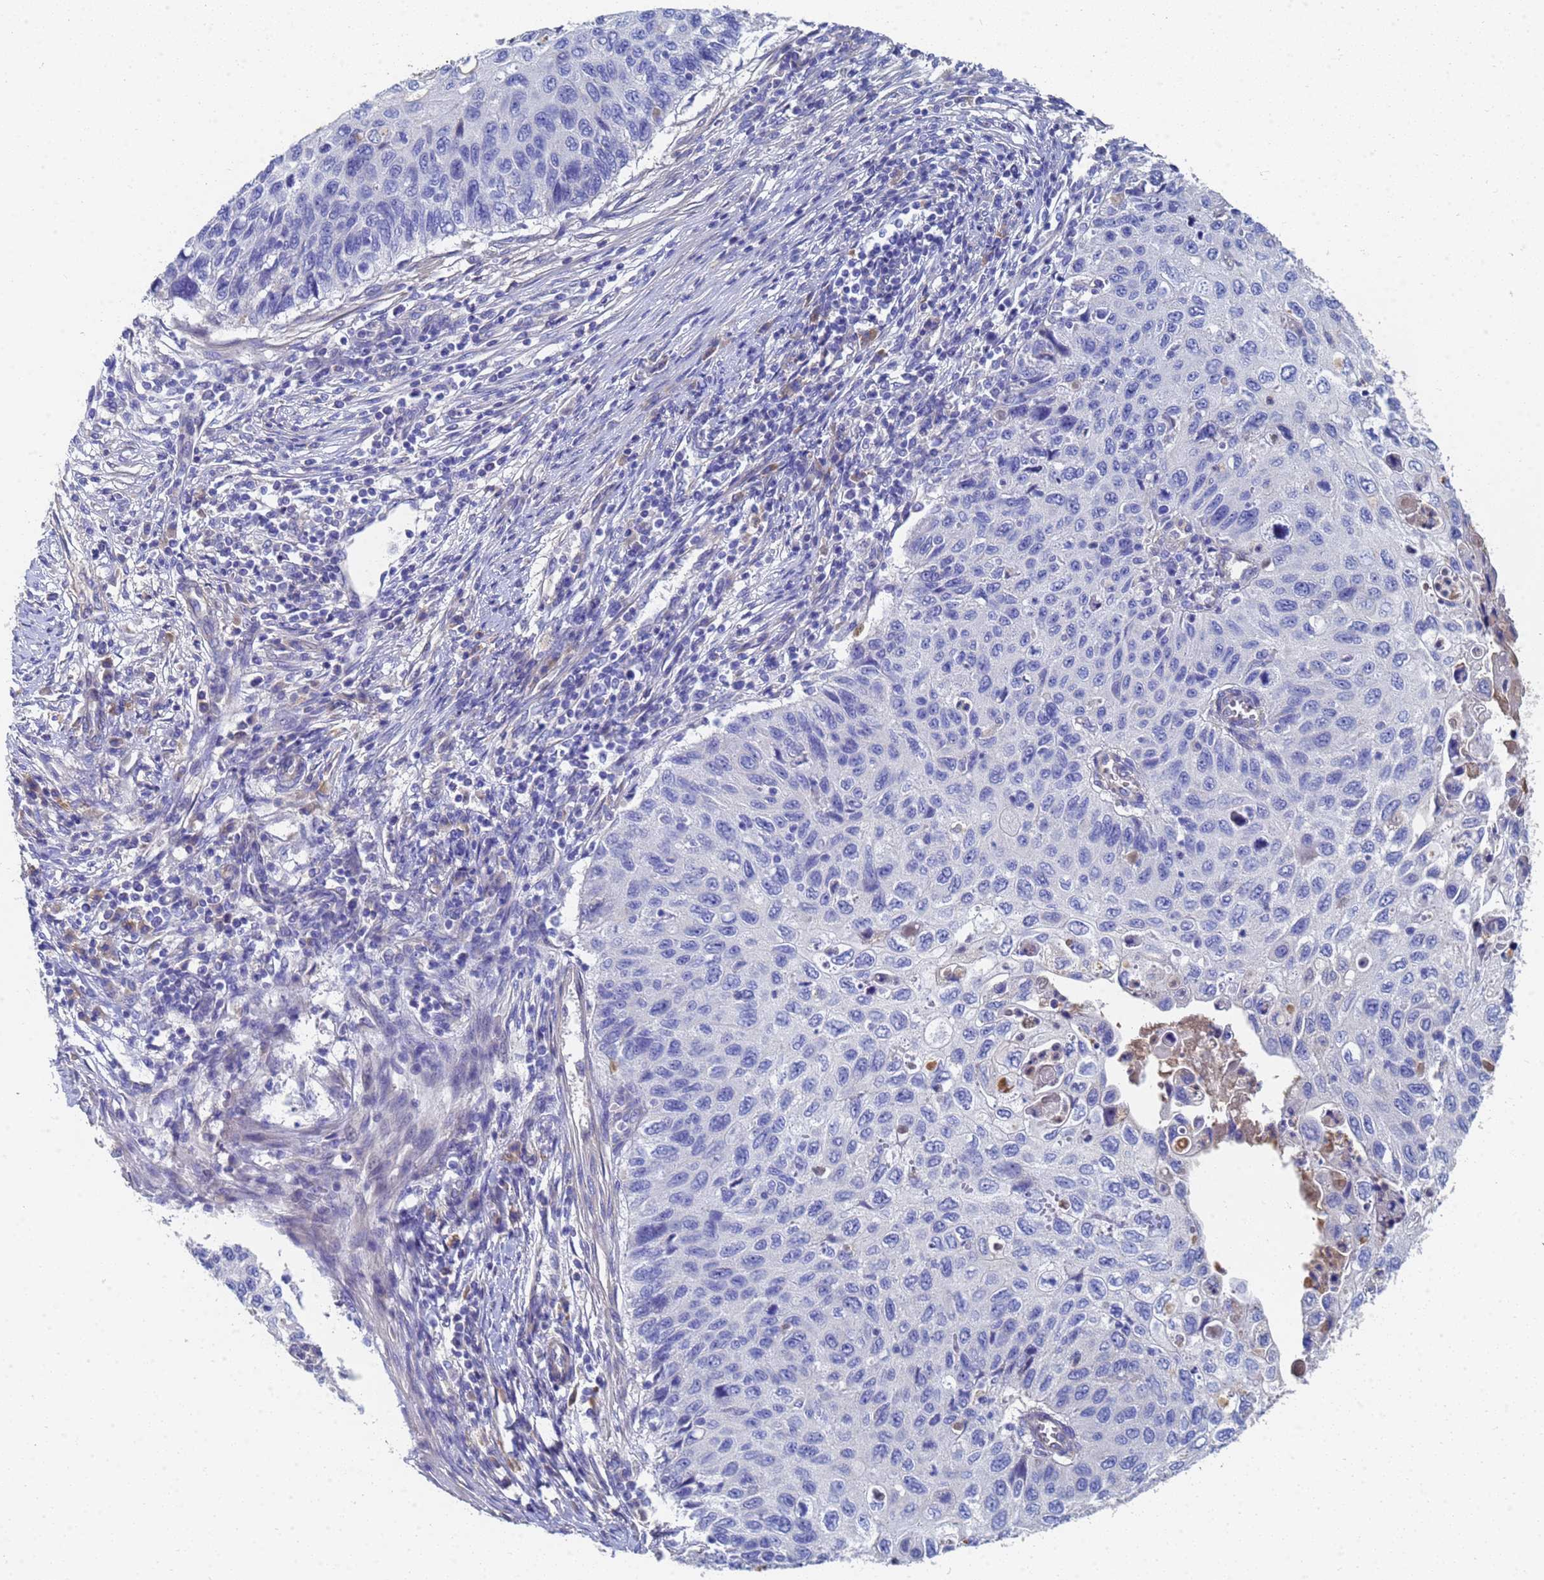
{"staining": {"intensity": "negative", "quantity": "none", "location": "none"}, "tissue": "cervical cancer", "cell_type": "Tumor cells", "image_type": "cancer", "snomed": [{"axis": "morphology", "description": "Squamous cell carcinoma, NOS"}, {"axis": "topography", "description": "Cervix"}], "caption": "Immunohistochemistry micrograph of neoplastic tissue: human squamous cell carcinoma (cervical) stained with DAB exhibits no significant protein expression in tumor cells.", "gene": "LBX2", "patient": {"sex": "female", "age": 70}}